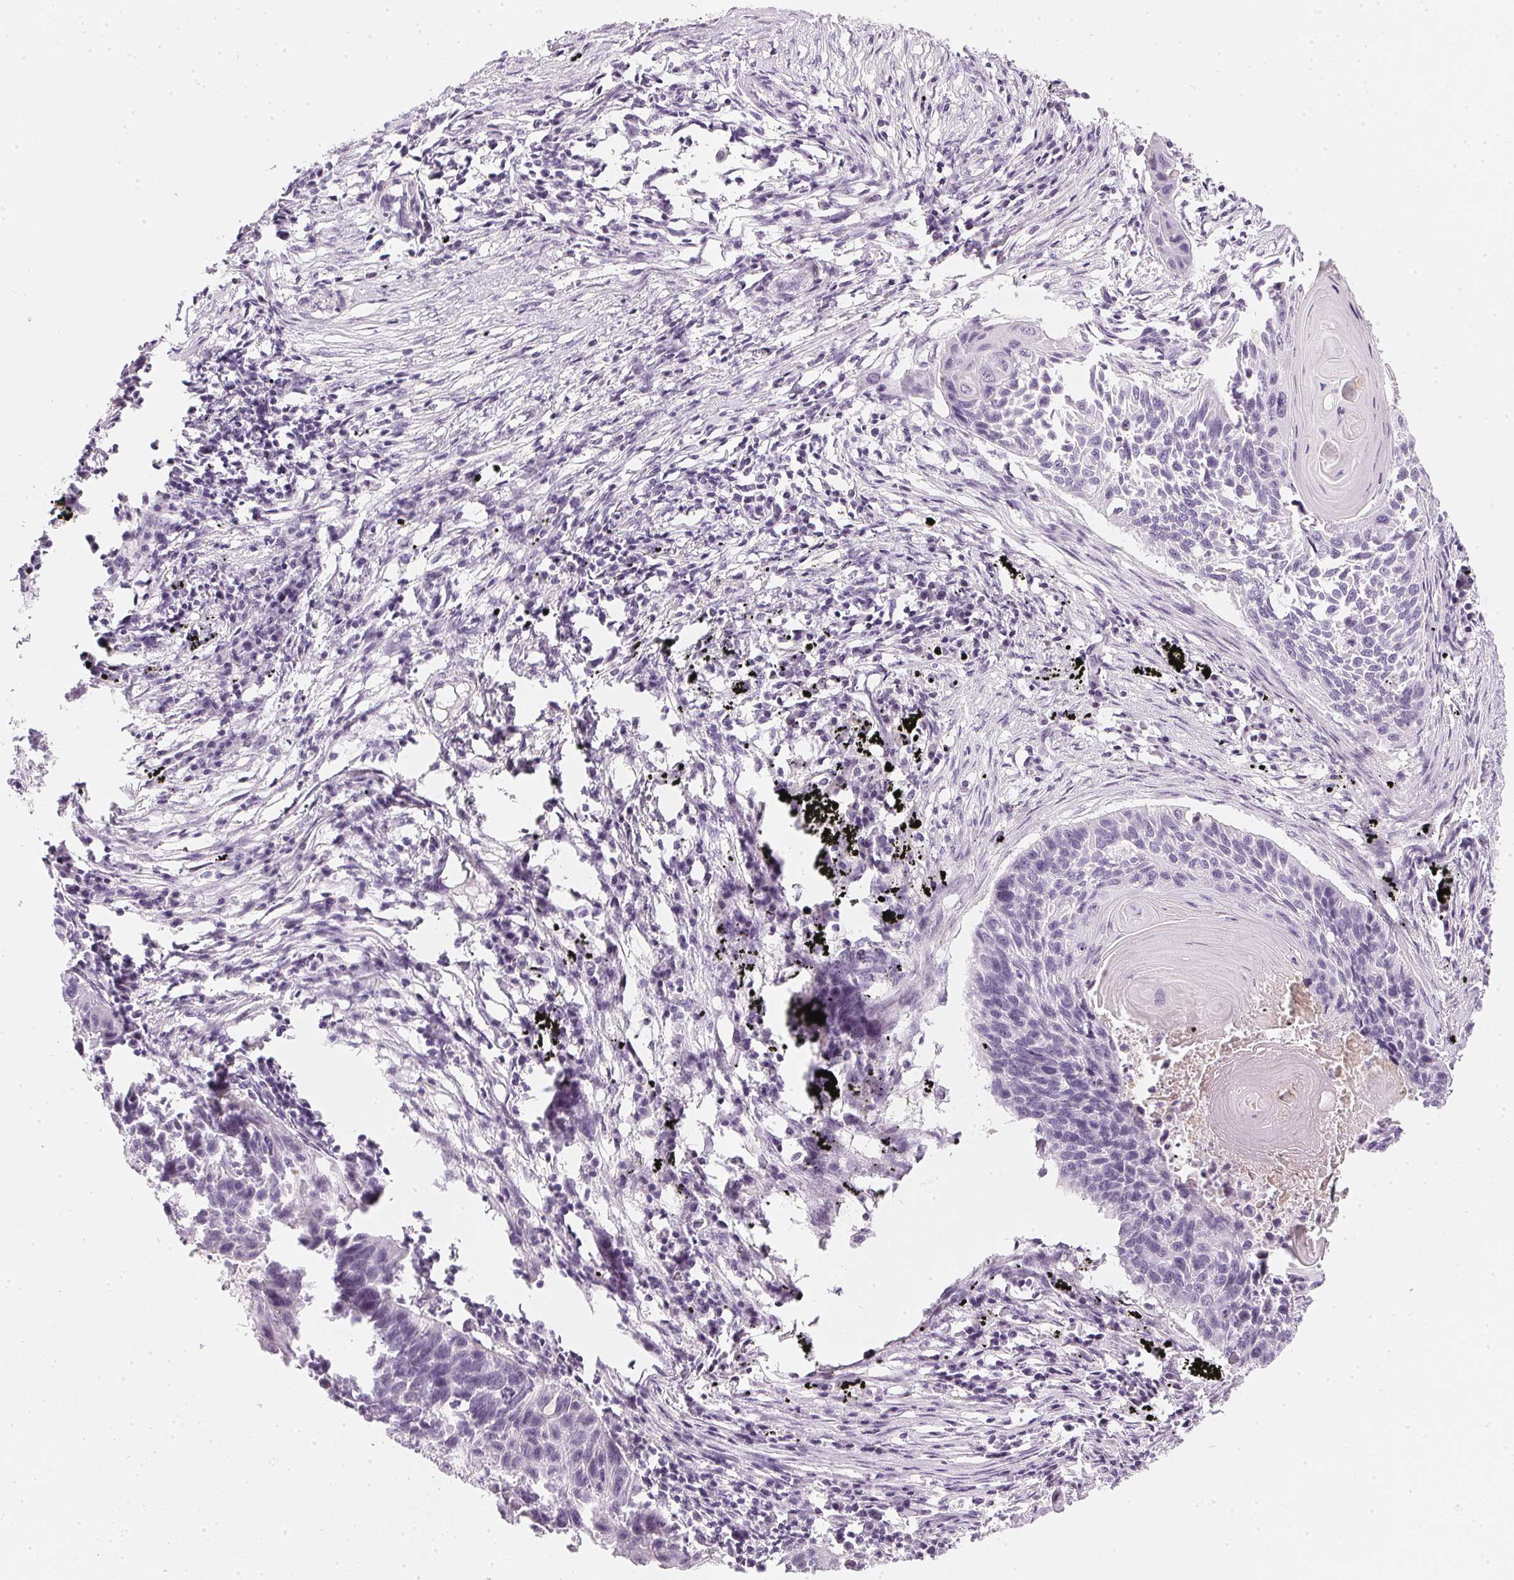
{"staining": {"intensity": "negative", "quantity": "none", "location": "none"}, "tissue": "lung cancer", "cell_type": "Tumor cells", "image_type": "cancer", "snomed": [{"axis": "morphology", "description": "Squamous cell carcinoma, NOS"}, {"axis": "topography", "description": "Lung"}], "caption": "Lung squamous cell carcinoma was stained to show a protein in brown. There is no significant positivity in tumor cells.", "gene": "CHST4", "patient": {"sex": "male", "age": 78}}